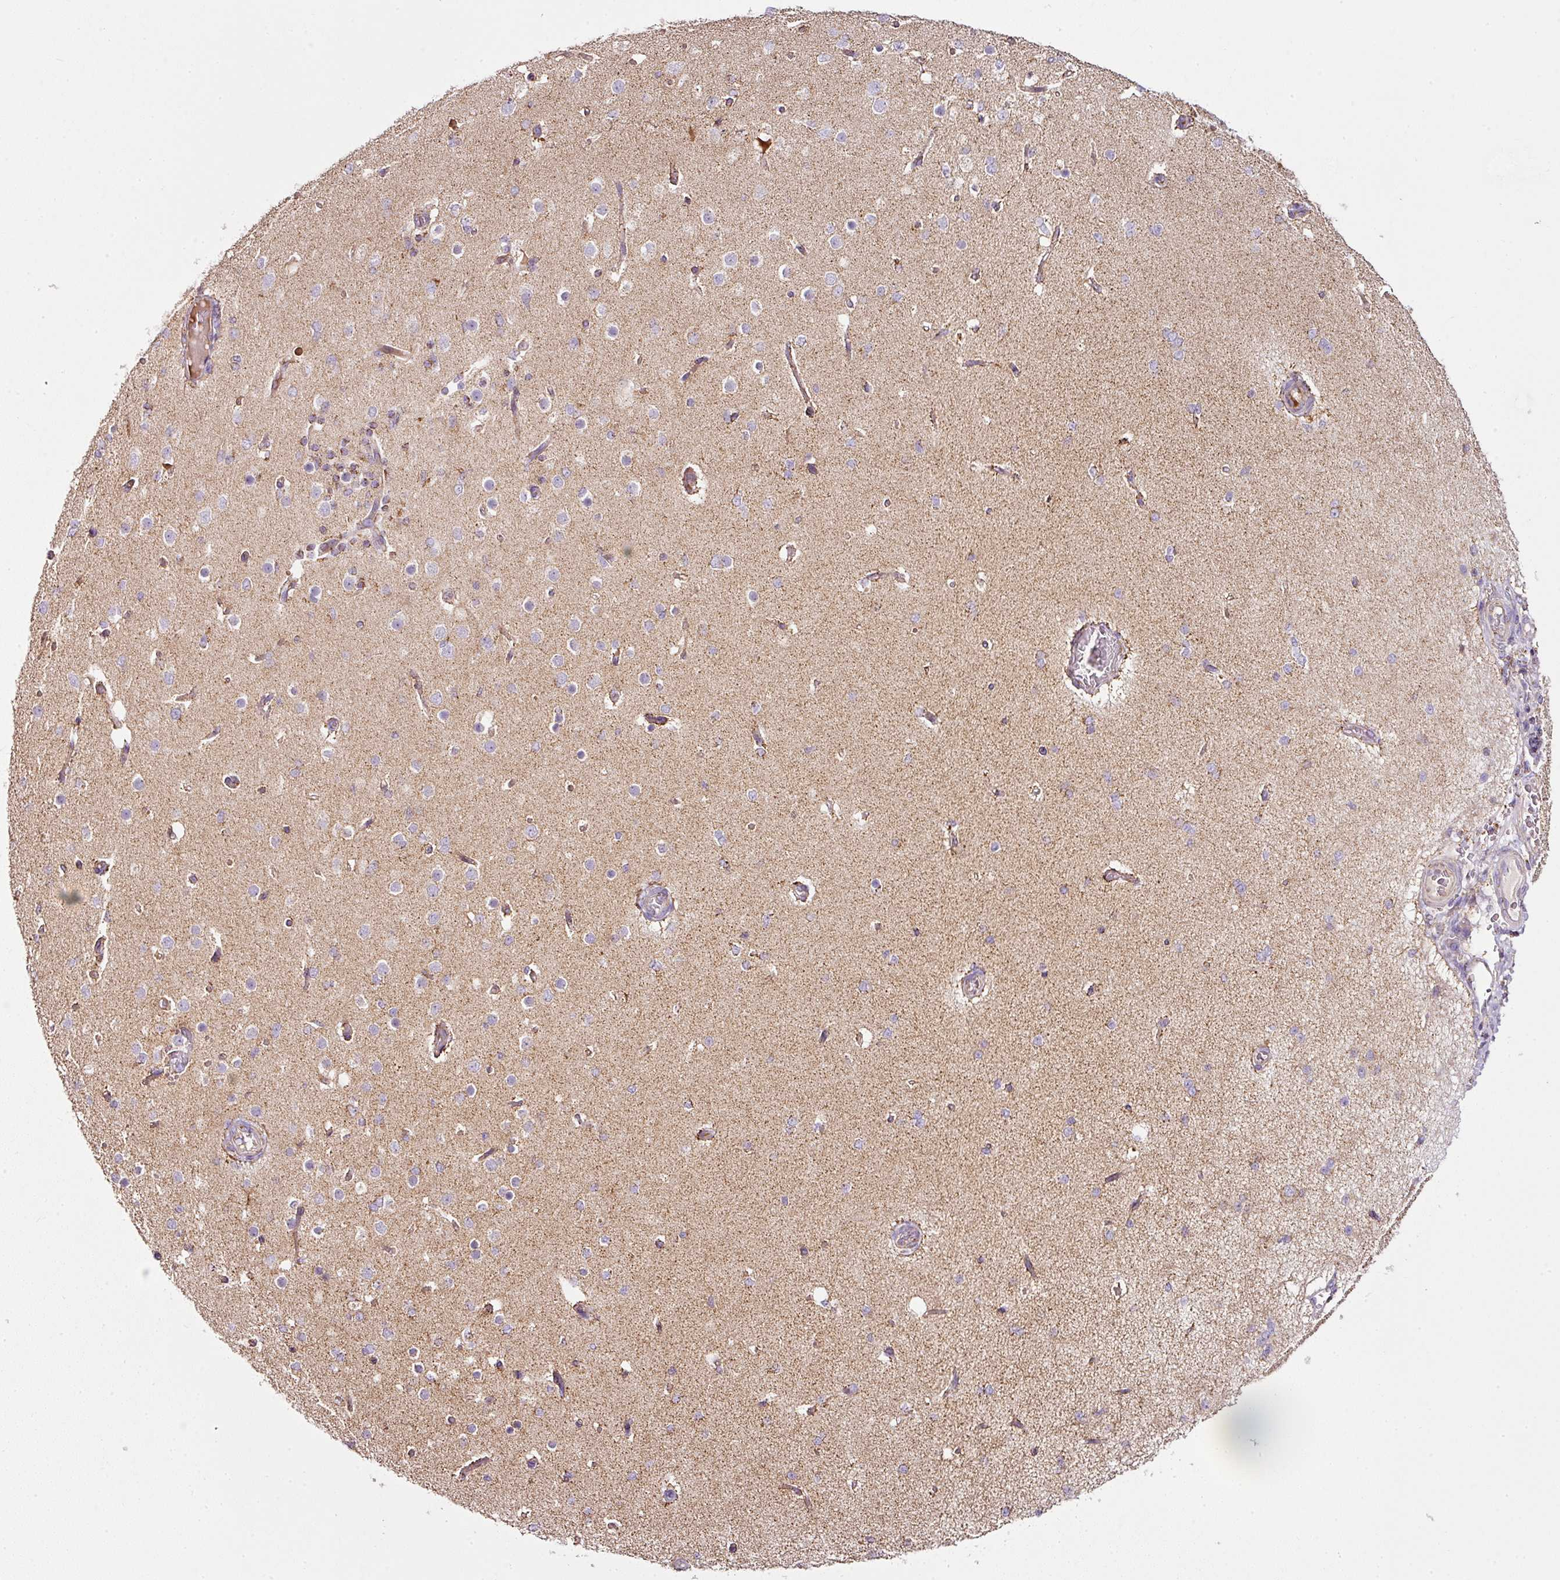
{"staining": {"intensity": "moderate", "quantity": "<25%", "location": "cytoplasmic/membranous"}, "tissue": "cerebral cortex", "cell_type": "Endothelial cells", "image_type": "normal", "snomed": [{"axis": "morphology", "description": "Normal tissue, NOS"}, {"axis": "morphology", "description": "Inflammation, NOS"}, {"axis": "topography", "description": "Cerebral cortex"}], "caption": "Endothelial cells demonstrate low levels of moderate cytoplasmic/membranous positivity in approximately <25% of cells in unremarkable human cerebral cortex. Immunohistochemistry (ihc) stains the protein in brown and the nuclei are stained blue.", "gene": "SDHA", "patient": {"sex": "male", "age": 6}}